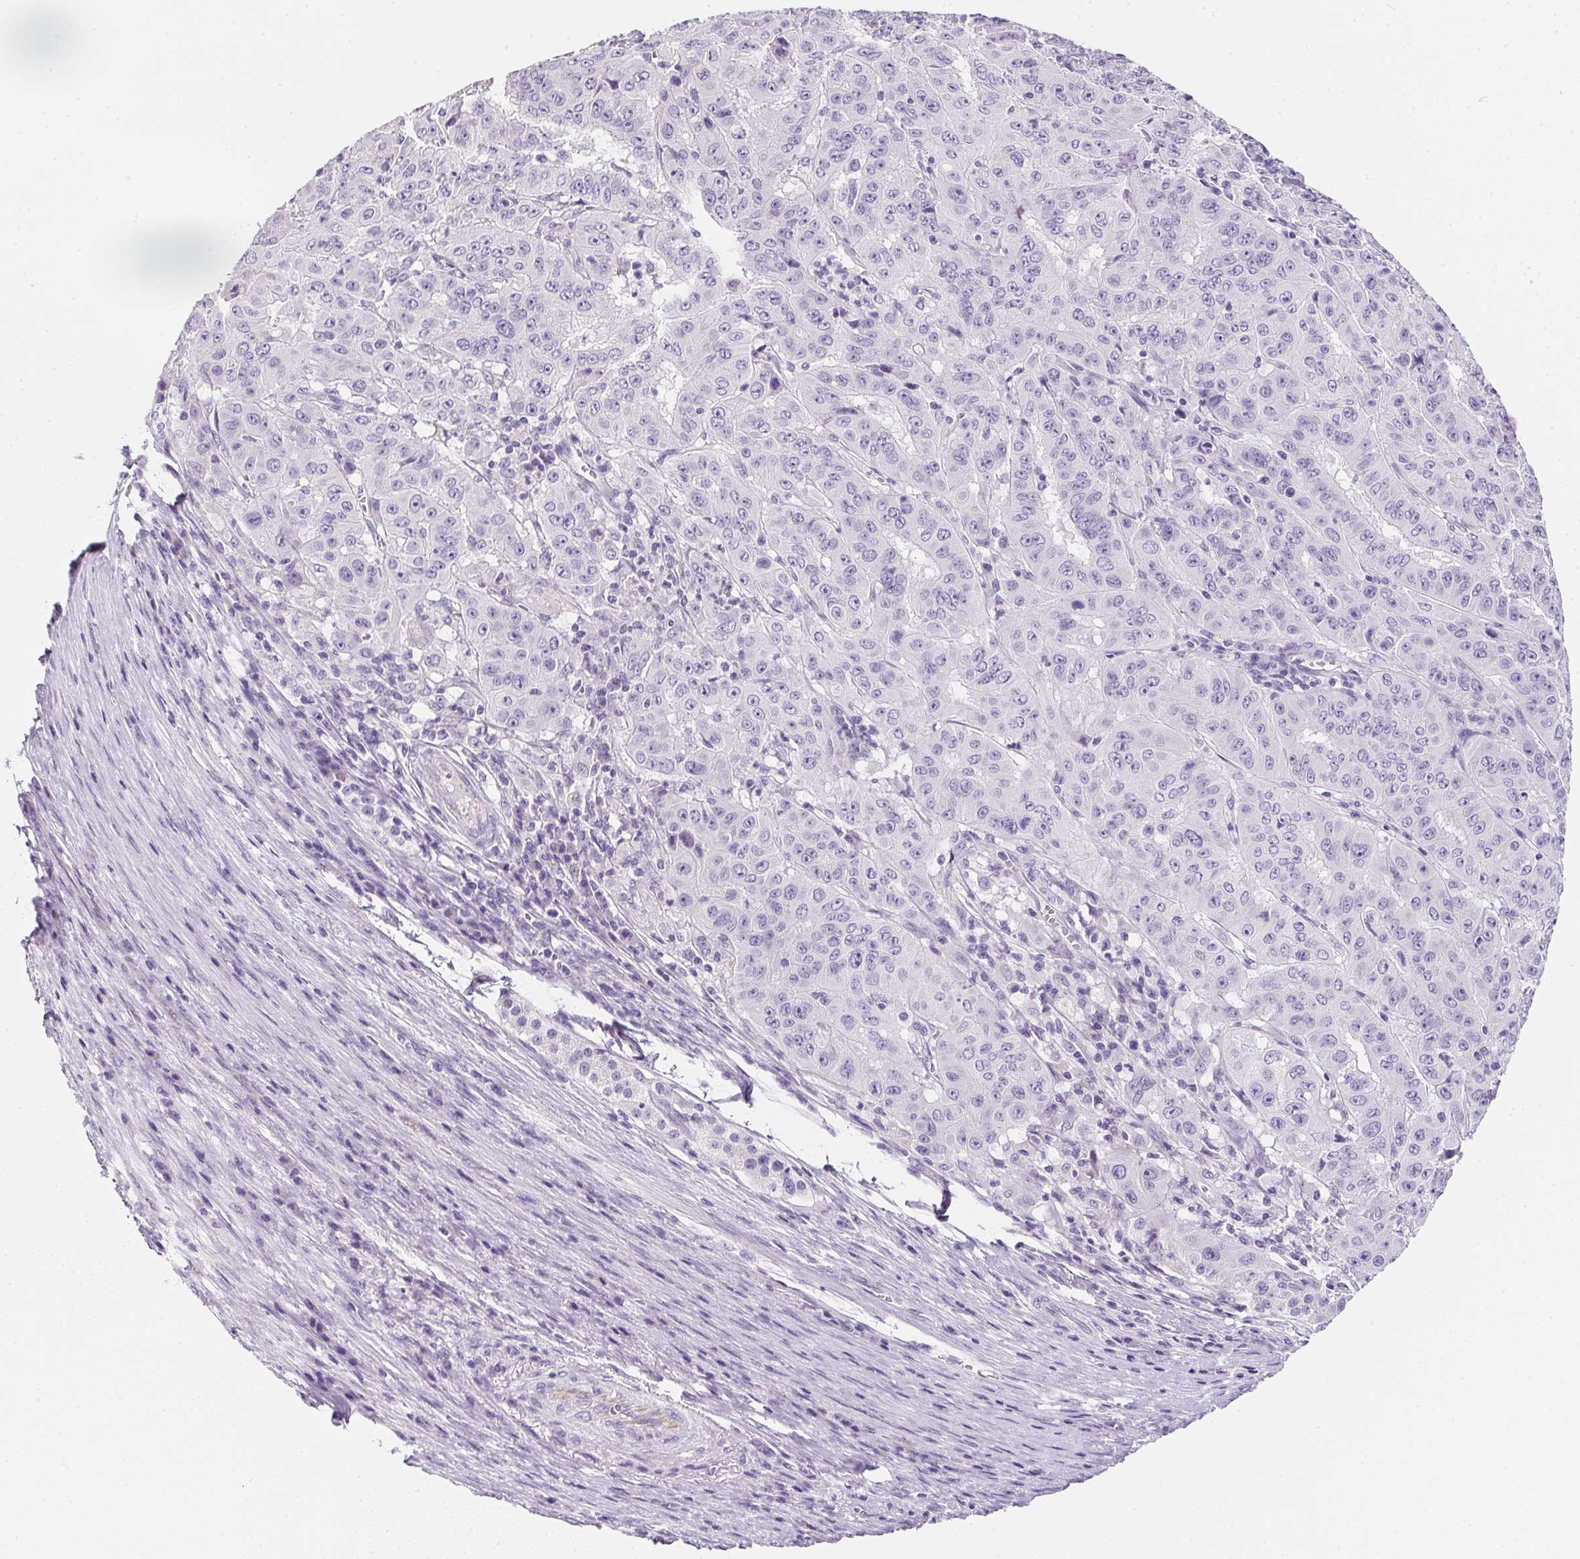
{"staining": {"intensity": "negative", "quantity": "none", "location": "none"}, "tissue": "pancreatic cancer", "cell_type": "Tumor cells", "image_type": "cancer", "snomed": [{"axis": "morphology", "description": "Adenocarcinoma, NOS"}, {"axis": "topography", "description": "Pancreas"}], "caption": "Protein analysis of pancreatic cancer (adenocarcinoma) shows no significant staining in tumor cells. (Stains: DAB (3,3'-diaminobenzidine) IHC with hematoxylin counter stain, Microscopy: brightfield microscopy at high magnification).", "gene": "AQP5", "patient": {"sex": "male", "age": 63}}